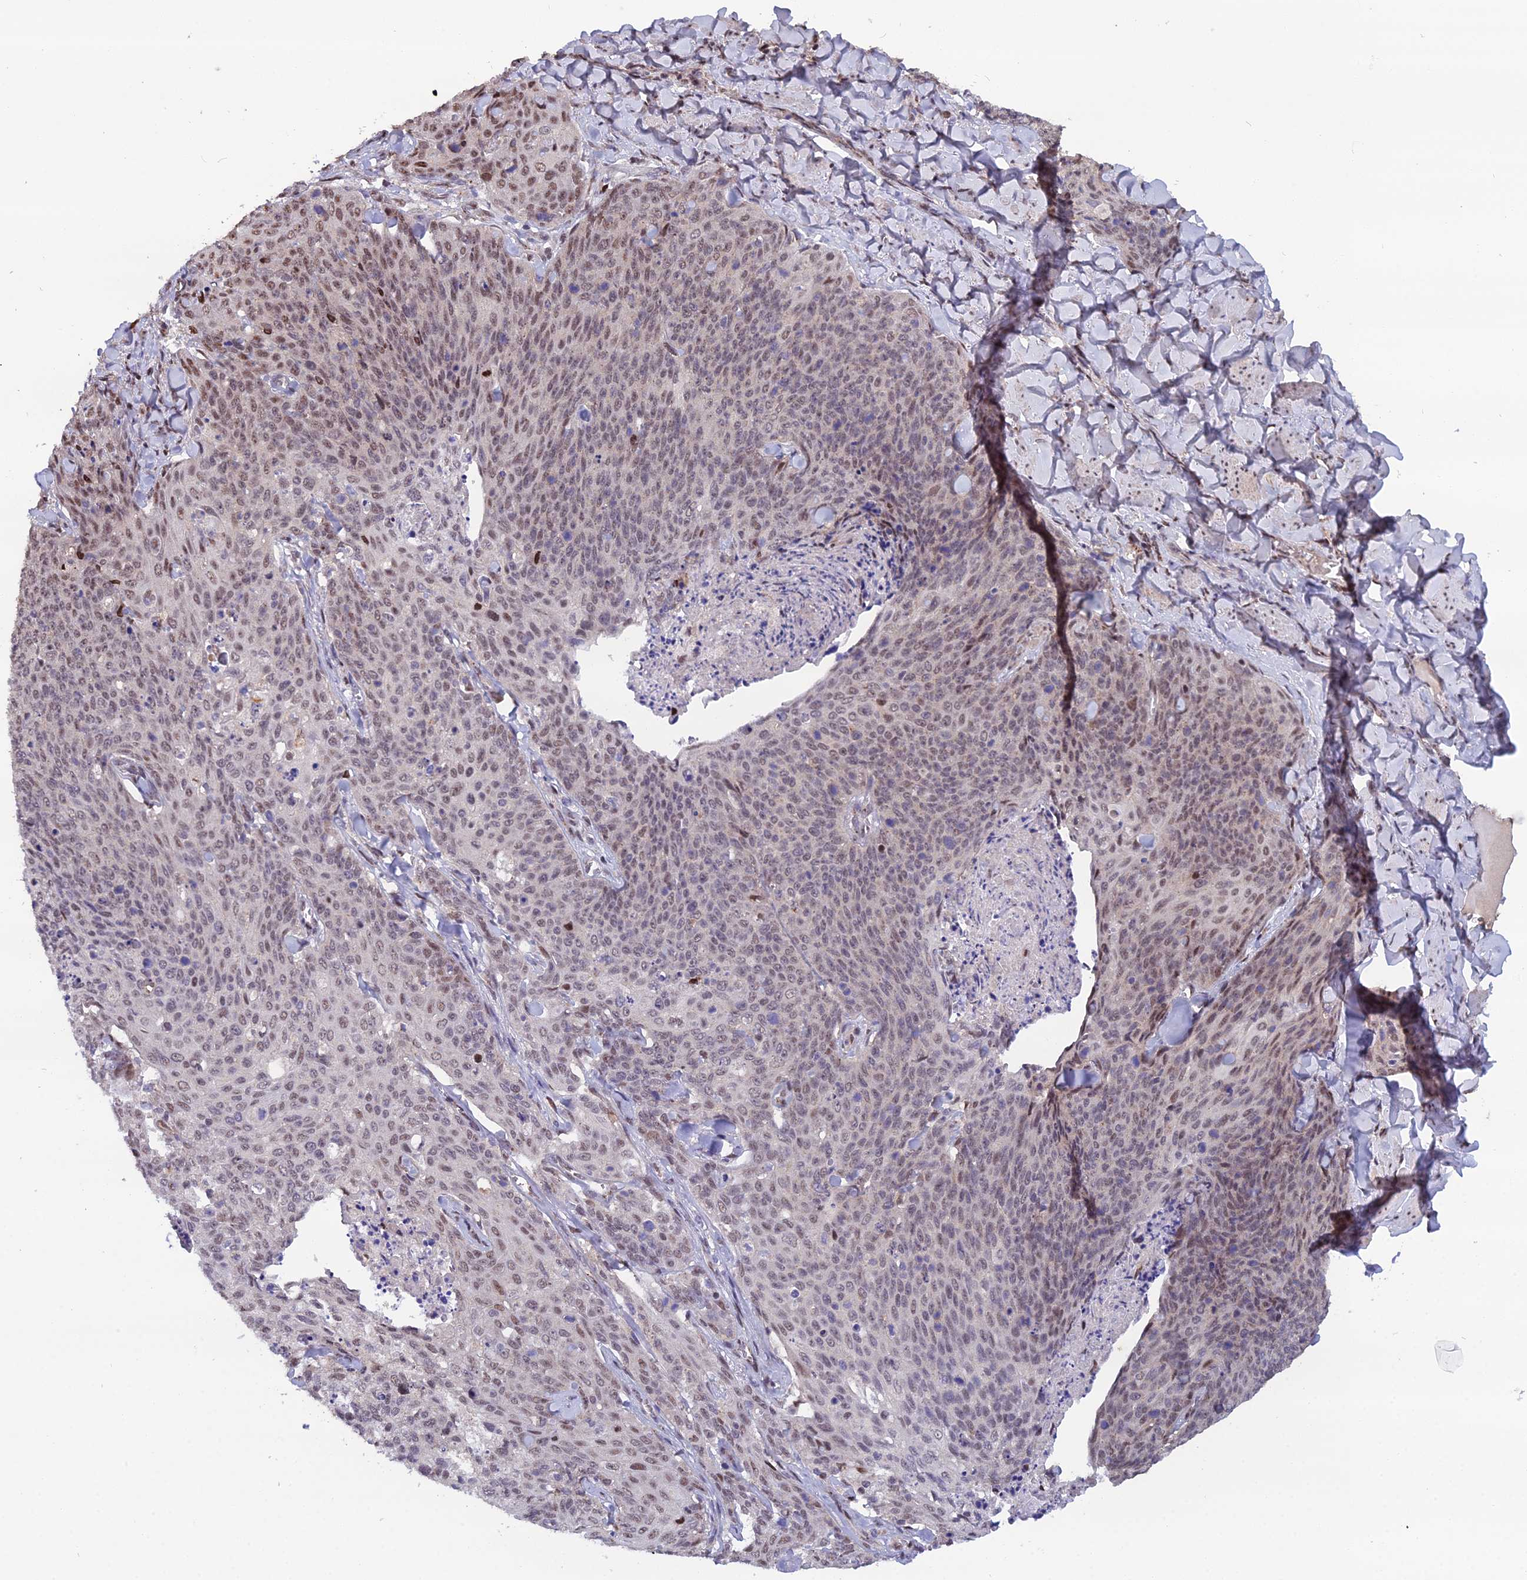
{"staining": {"intensity": "weak", "quantity": "25%-75%", "location": "nuclear"}, "tissue": "skin cancer", "cell_type": "Tumor cells", "image_type": "cancer", "snomed": [{"axis": "morphology", "description": "Squamous cell carcinoma, NOS"}, {"axis": "topography", "description": "Skin"}, {"axis": "topography", "description": "Vulva"}], "caption": "Immunohistochemical staining of human squamous cell carcinoma (skin) shows low levels of weak nuclear protein staining in about 25%-75% of tumor cells.", "gene": "ARL2", "patient": {"sex": "female", "age": 85}}